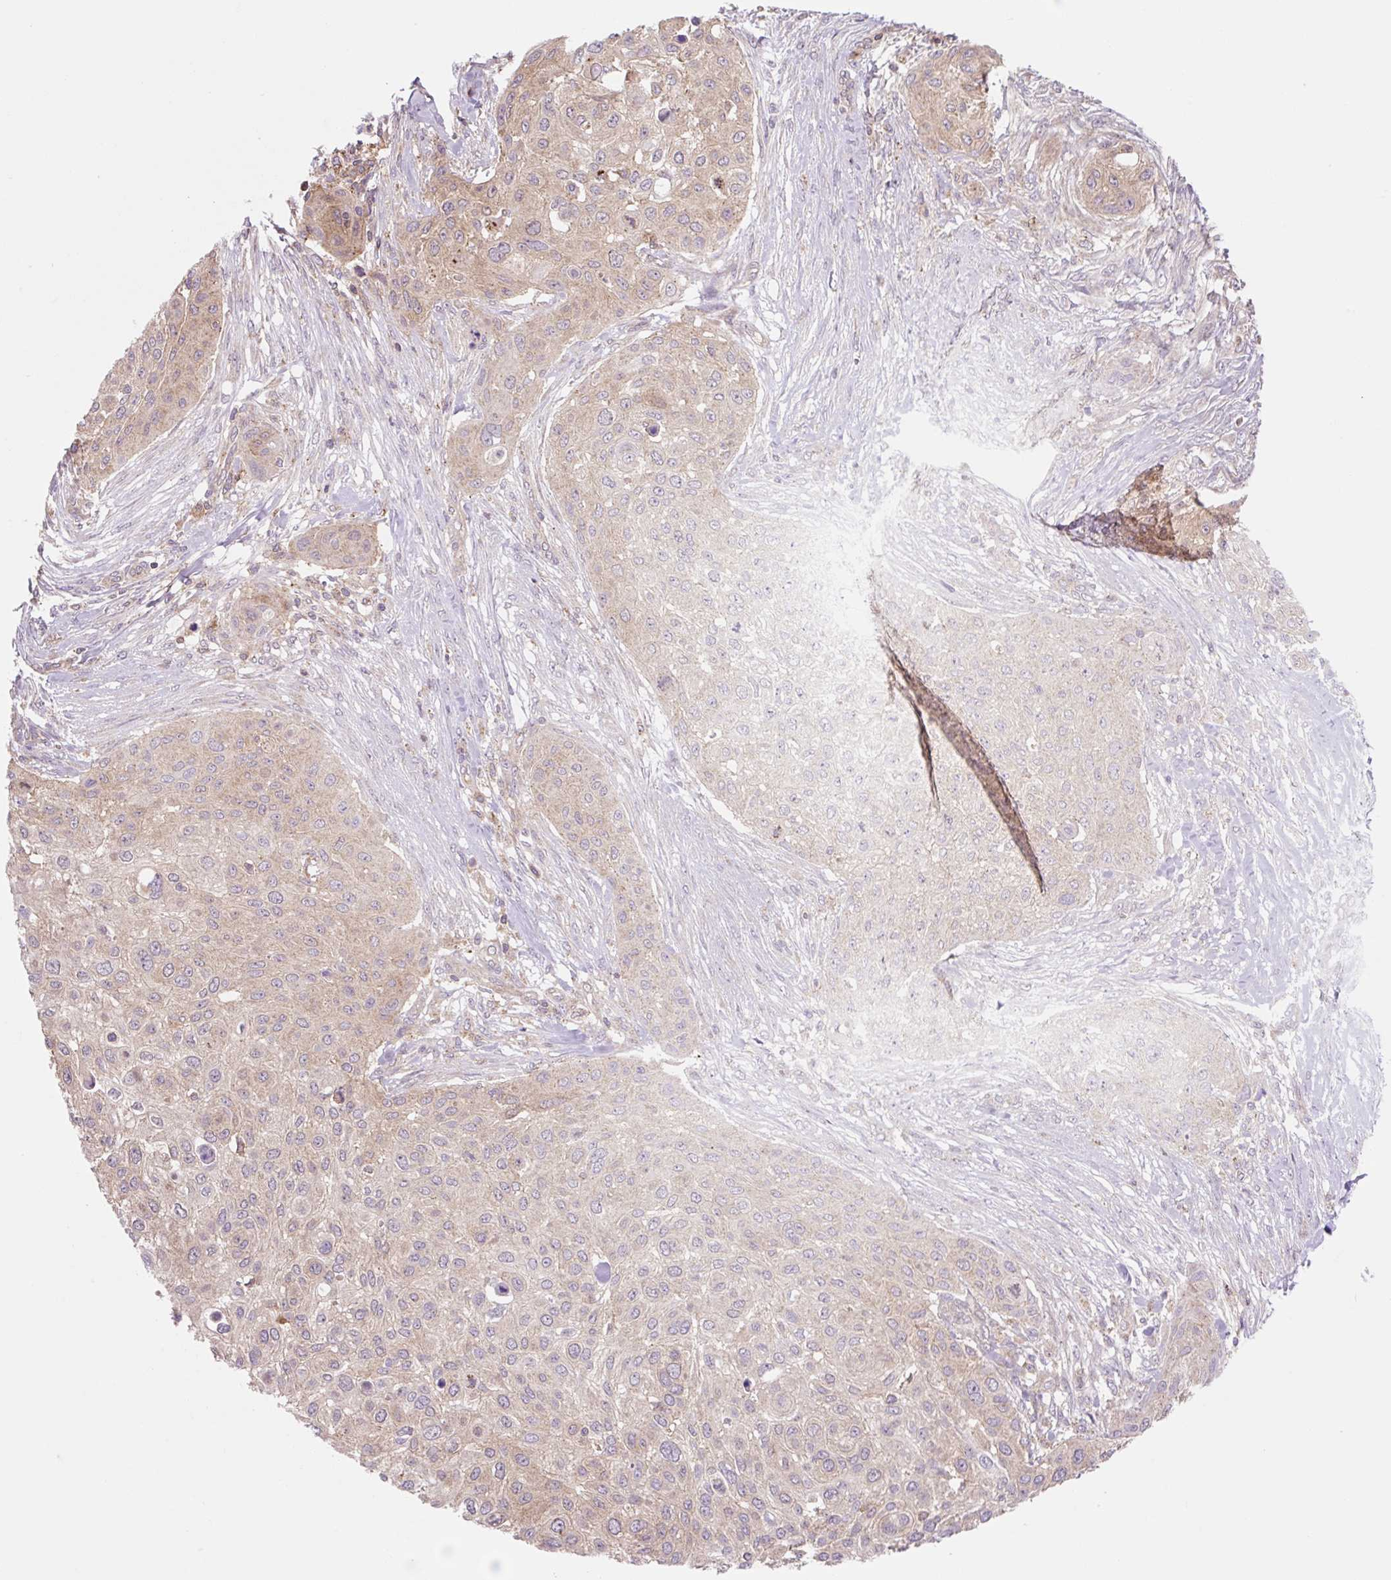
{"staining": {"intensity": "weak", "quantity": "25%-75%", "location": "cytoplasmic/membranous"}, "tissue": "skin cancer", "cell_type": "Tumor cells", "image_type": "cancer", "snomed": [{"axis": "morphology", "description": "Squamous cell carcinoma, NOS"}, {"axis": "topography", "description": "Skin"}], "caption": "Approximately 25%-75% of tumor cells in squamous cell carcinoma (skin) exhibit weak cytoplasmic/membranous protein positivity as visualized by brown immunohistochemical staining.", "gene": "VPS4A", "patient": {"sex": "female", "age": 87}}